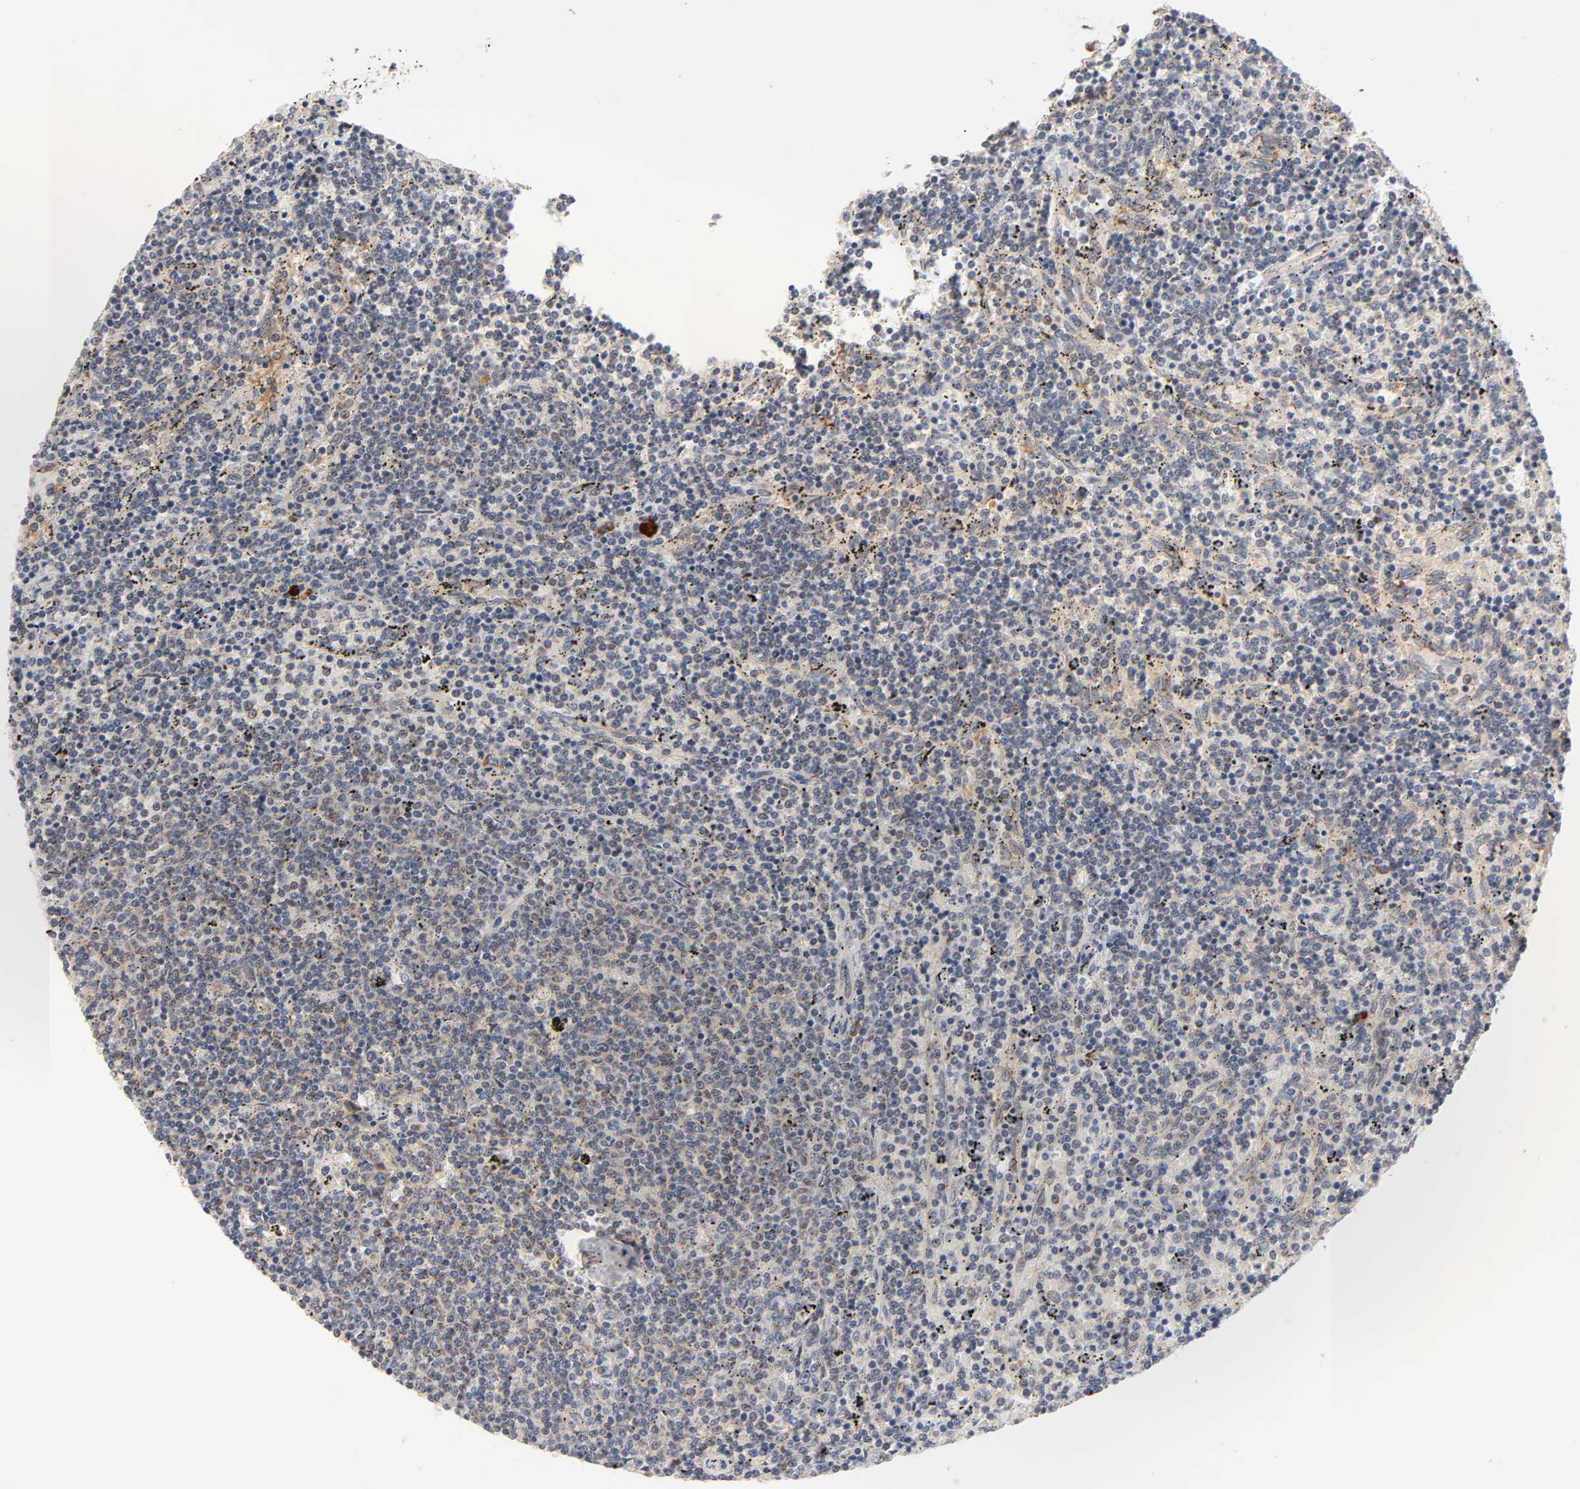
{"staining": {"intensity": "moderate", "quantity": "<25%", "location": "cytoplasmic/membranous"}, "tissue": "lymphoma", "cell_type": "Tumor cells", "image_type": "cancer", "snomed": [{"axis": "morphology", "description": "Malignant lymphoma, non-Hodgkin's type, Low grade"}, {"axis": "topography", "description": "Spleen"}], "caption": "Immunohistochemical staining of lymphoma exhibits low levels of moderate cytoplasmic/membranous protein staining in approximately <25% of tumor cells.", "gene": "GSTZ1", "patient": {"sex": "female", "age": 50}}